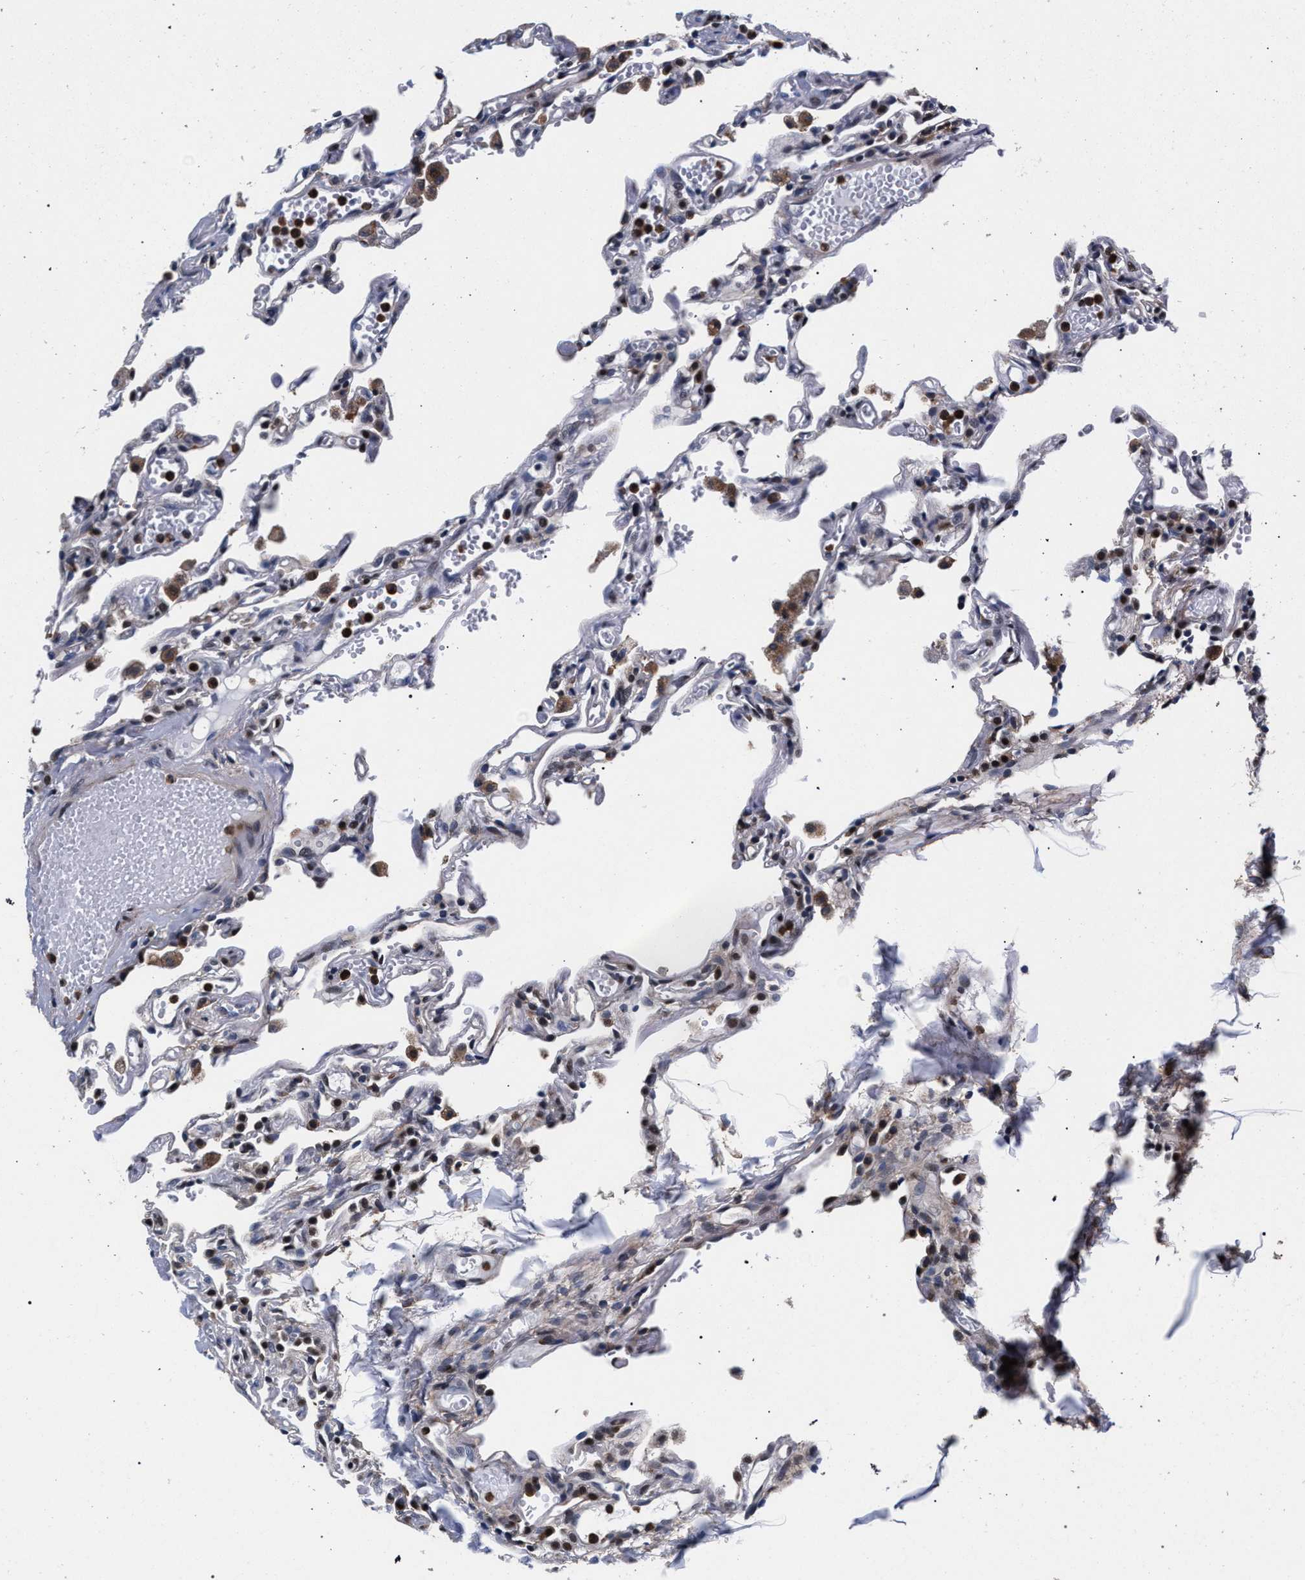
{"staining": {"intensity": "negative", "quantity": "none", "location": "none"}, "tissue": "lung", "cell_type": "Alveolar cells", "image_type": "normal", "snomed": [{"axis": "morphology", "description": "Normal tissue, NOS"}, {"axis": "topography", "description": "Lung"}], "caption": "An image of lung stained for a protein reveals no brown staining in alveolar cells. The staining was performed using DAB to visualize the protein expression in brown, while the nuclei were stained in blue with hematoxylin (Magnification: 20x).", "gene": "ZNF462", "patient": {"sex": "male", "age": 21}}